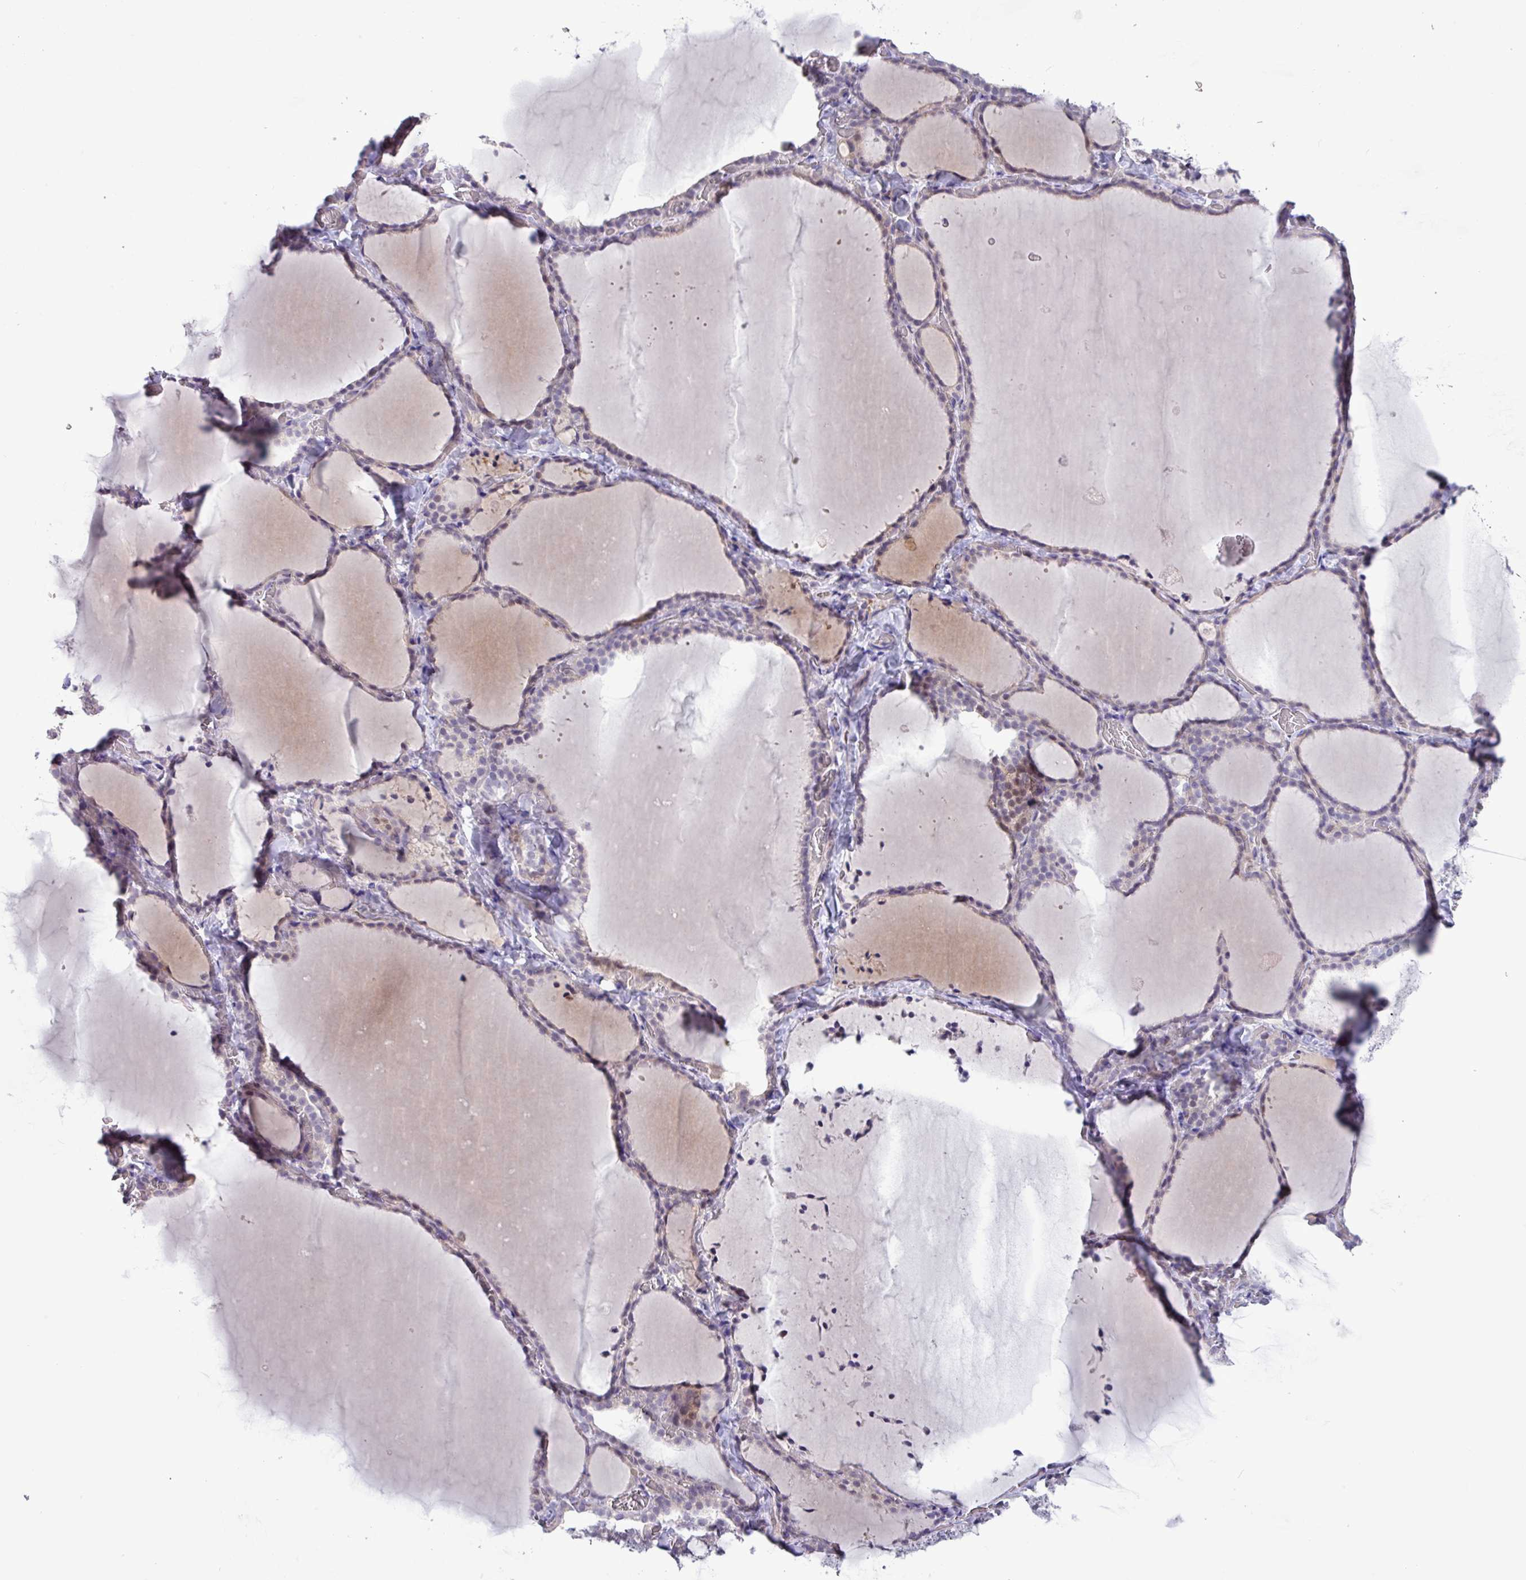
{"staining": {"intensity": "weak", "quantity": "<25%", "location": "nuclear"}, "tissue": "thyroid gland", "cell_type": "Glandular cells", "image_type": "normal", "snomed": [{"axis": "morphology", "description": "Normal tissue, NOS"}, {"axis": "topography", "description": "Thyroid gland"}], "caption": "Benign thyroid gland was stained to show a protein in brown. There is no significant staining in glandular cells. (DAB (3,3'-diaminobenzidine) IHC, high magnification).", "gene": "RIPPLY1", "patient": {"sex": "female", "age": 22}}